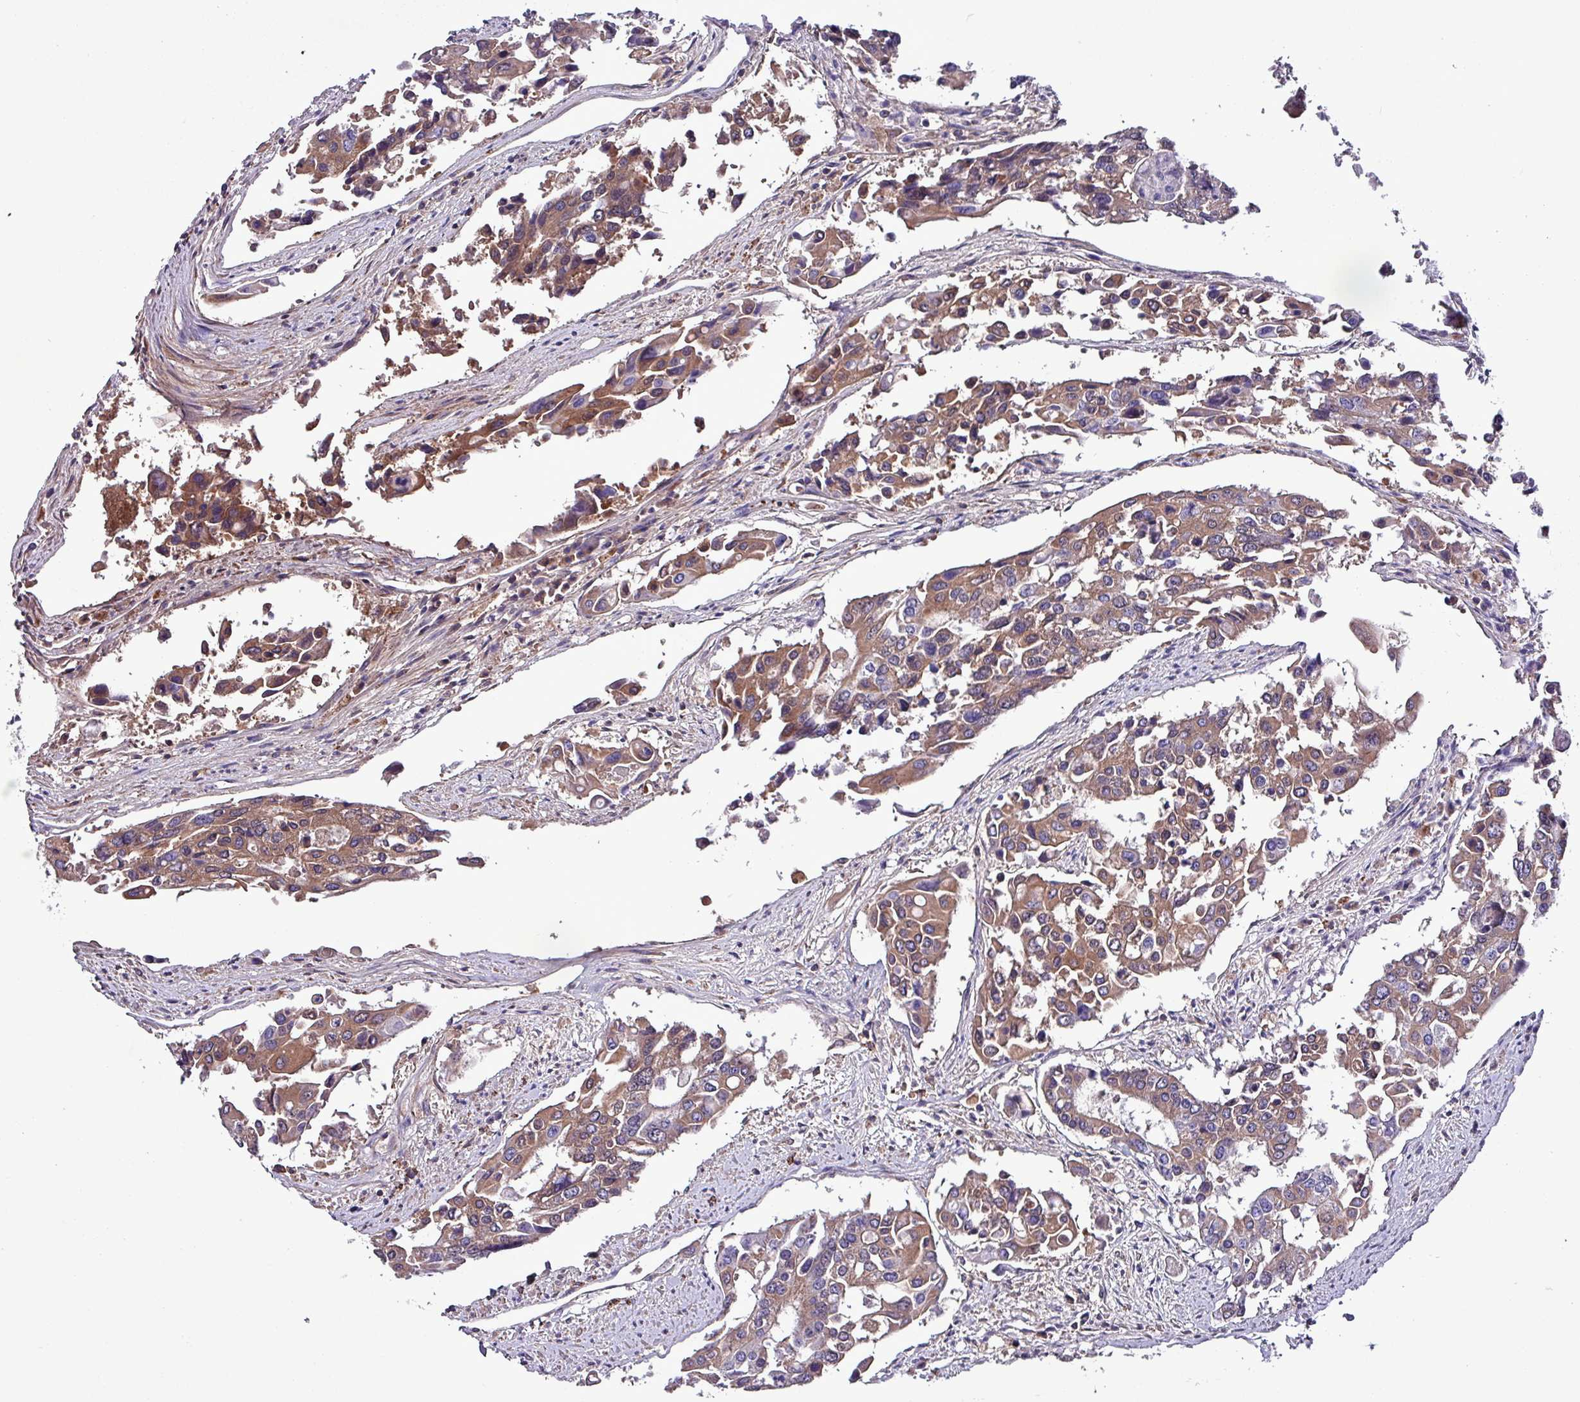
{"staining": {"intensity": "moderate", "quantity": ">75%", "location": "cytoplasmic/membranous"}, "tissue": "colorectal cancer", "cell_type": "Tumor cells", "image_type": "cancer", "snomed": [{"axis": "morphology", "description": "Adenocarcinoma, NOS"}, {"axis": "topography", "description": "Colon"}], "caption": "Immunohistochemistry of human colorectal cancer demonstrates medium levels of moderate cytoplasmic/membranous positivity in about >75% of tumor cells.", "gene": "HP", "patient": {"sex": "male", "age": 77}}